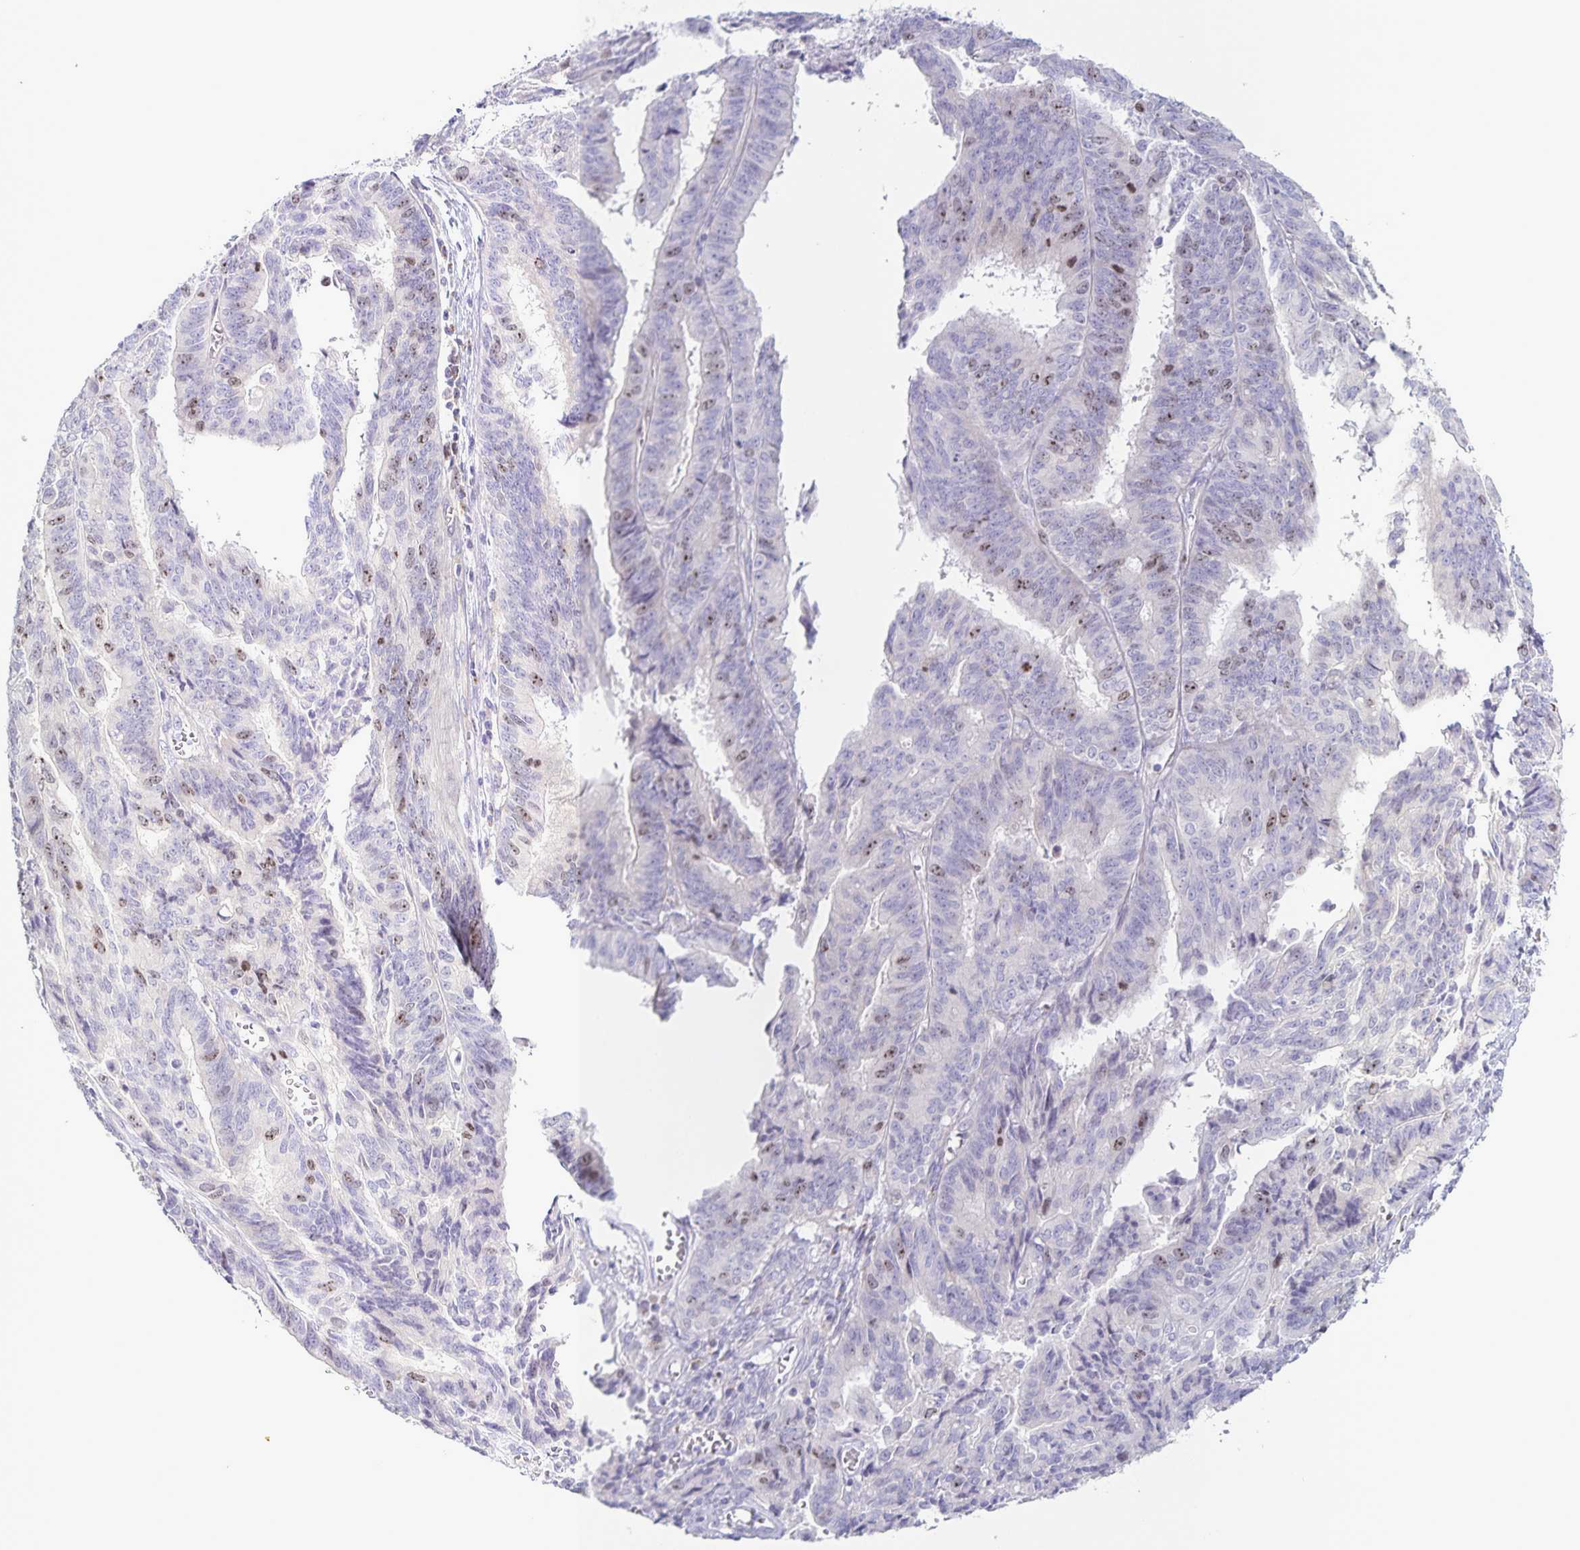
{"staining": {"intensity": "weak", "quantity": "<25%", "location": "nuclear"}, "tissue": "endometrial cancer", "cell_type": "Tumor cells", "image_type": "cancer", "snomed": [{"axis": "morphology", "description": "Adenocarcinoma, NOS"}, {"axis": "topography", "description": "Endometrium"}], "caption": "This is an IHC histopathology image of endometrial cancer (adenocarcinoma). There is no positivity in tumor cells.", "gene": "CENPH", "patient": {"sex": "female", "age": 65}}